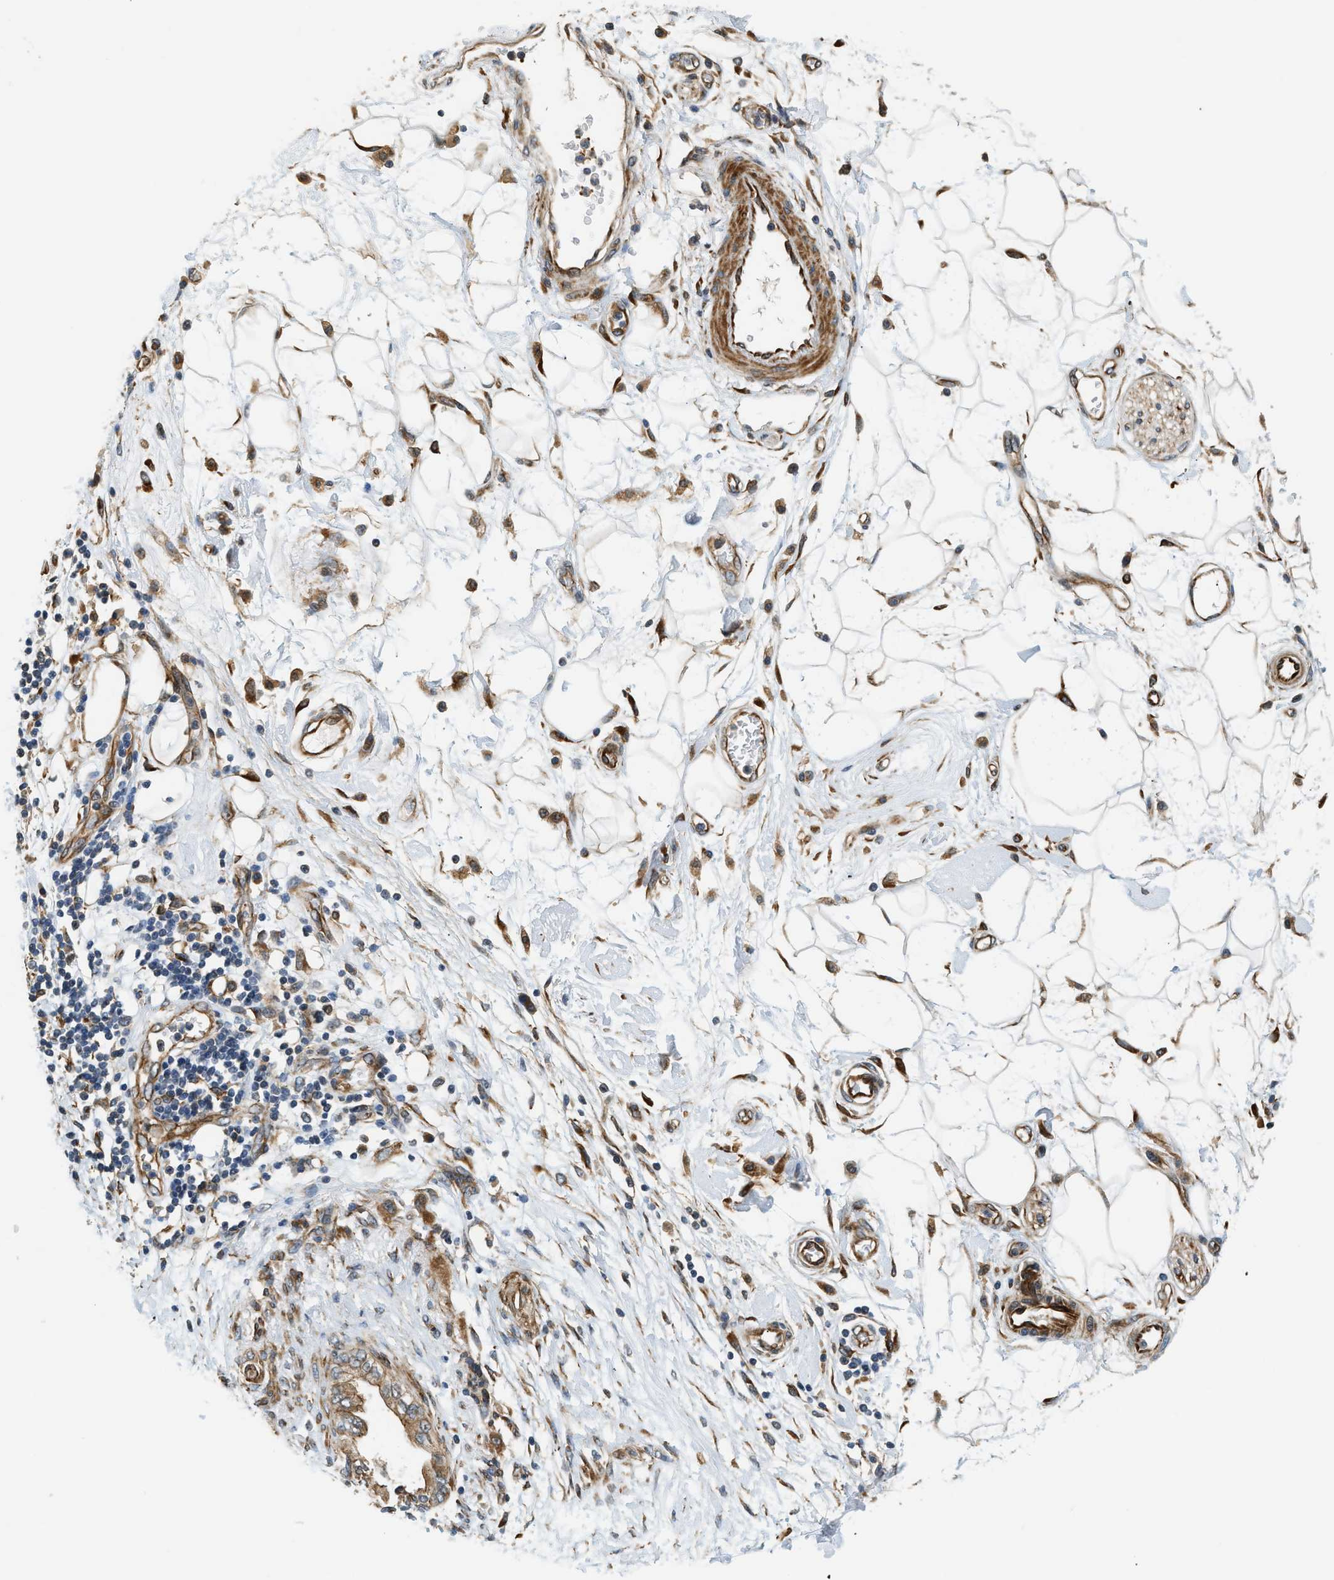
{"staining": {"intensity": "moderate", "quantity": "25%-75%", "location": "cytoplasmic/membranous"}, "tissue": "adipose tissue", "cell_type": "Adipocytes", "image_type": "normal", "snomed": [{"axis": "morphology", "description": "Normal tissue, NOS"}, {"axis": "morphology", "description": "Adenocarcinoma, NOS"}, {"axis": "topography", "description": "Duodenum"}, {"axis": "topography", "description": "Peripheral nerve tissue"}], "caption": "High-magnification brightfield microscopy of unremarkable adipose tissue stained with DAB (brown) and counterstained with hematoxylin (blue). adipocytes exhibit moderate cytoplasmic/membranous positivity is present in about25%-75% of cells. (DAB IHC with brightfield microscopy, high magnification).", "gene": "ALOX12", "patient": {"sex": "female", "age": 60}}